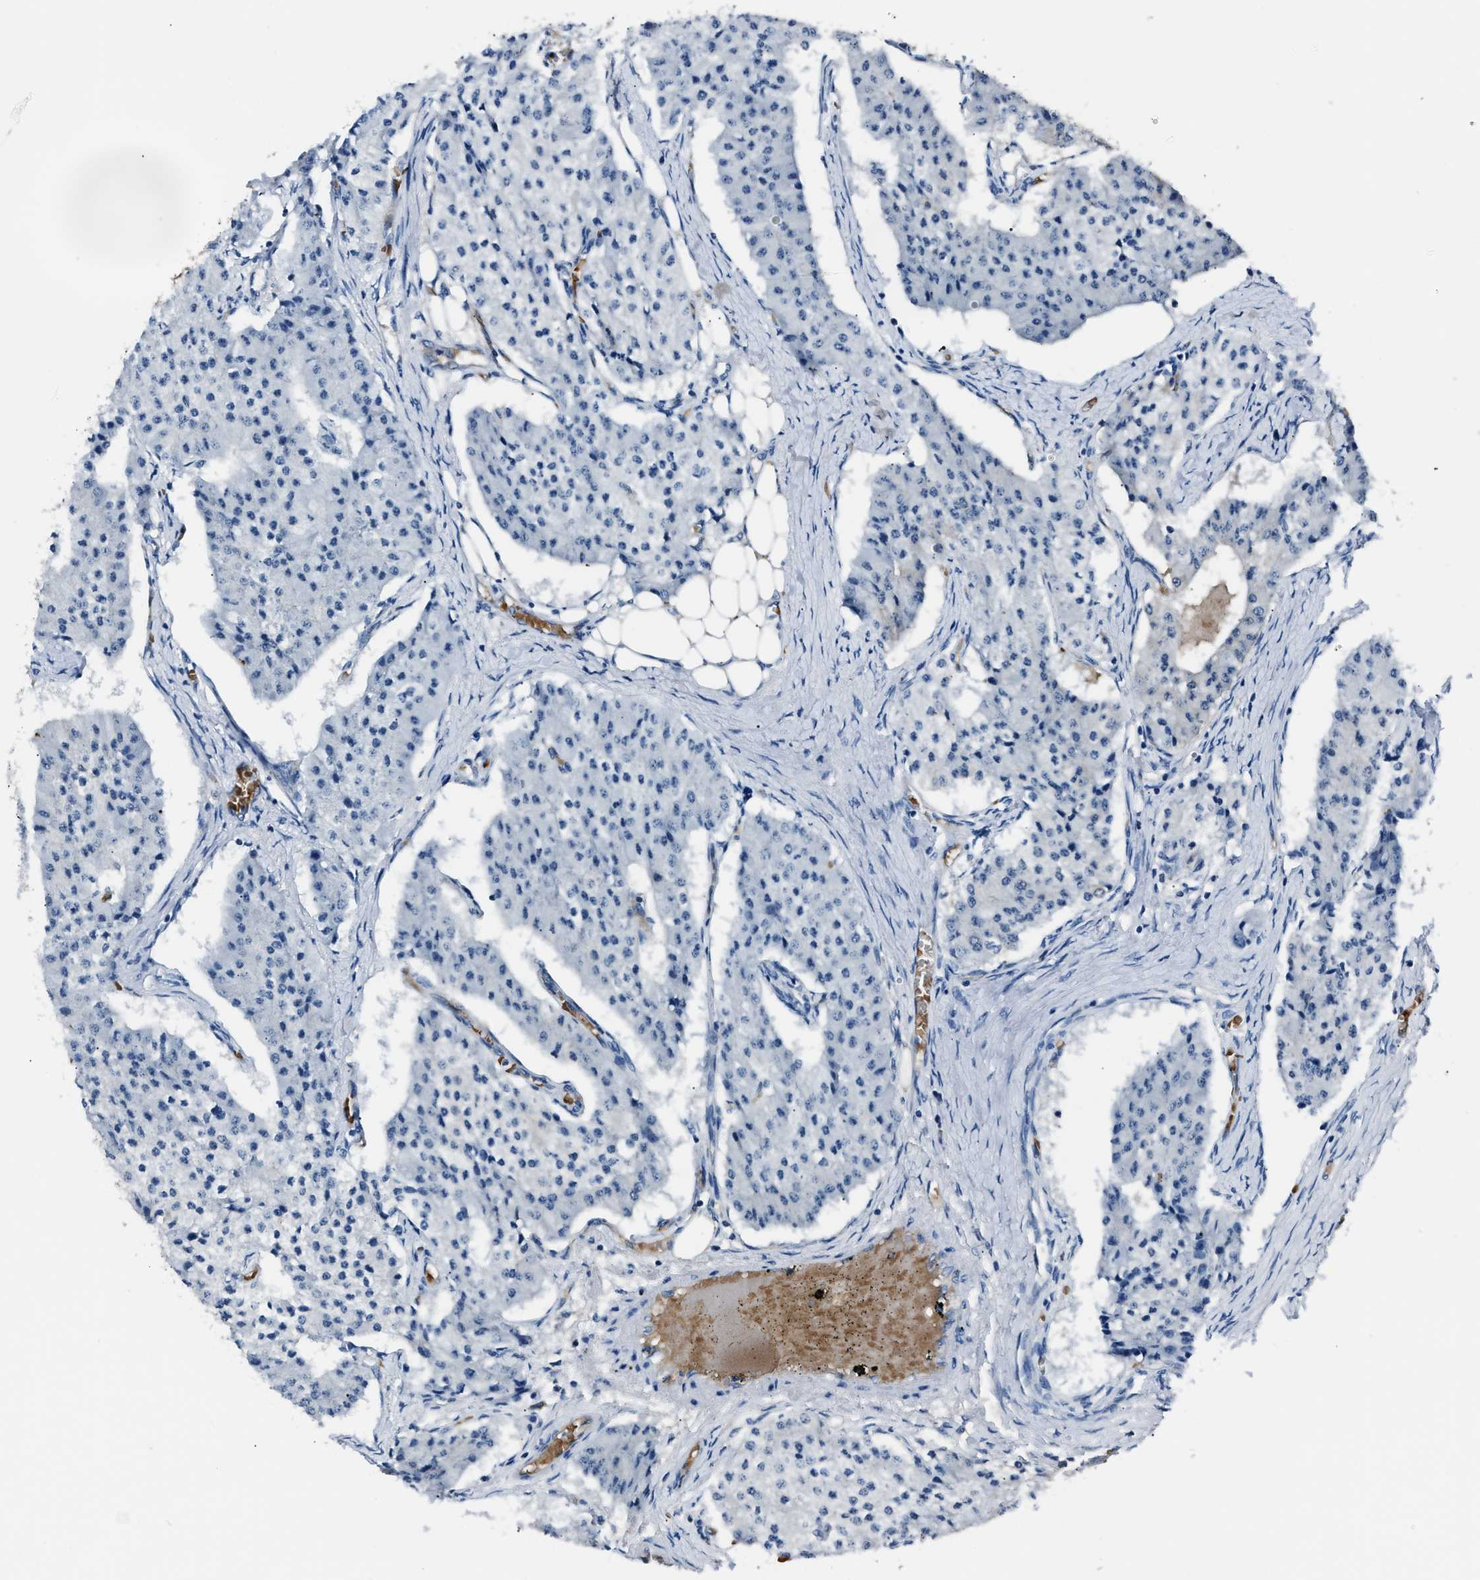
{"staining": {"intensity": "negative", "quantity": "none", "location": "none"}, "tissue": "carcinoid", "cell_type": "Tumor cells", "image_type": "cancer", "snomed": [{"axis": "morphology", "description": "Carcinoid, malignant, NOS"}, {"axis": "topography", "description": "Colon"}], "caption": "An image of carcinoid stained for a protein exhibits no brown staining in tumor cells. (DAB IHC, high magnification).", "gene": "PPA1", "patient": {"sex": "female", "age": 52}}